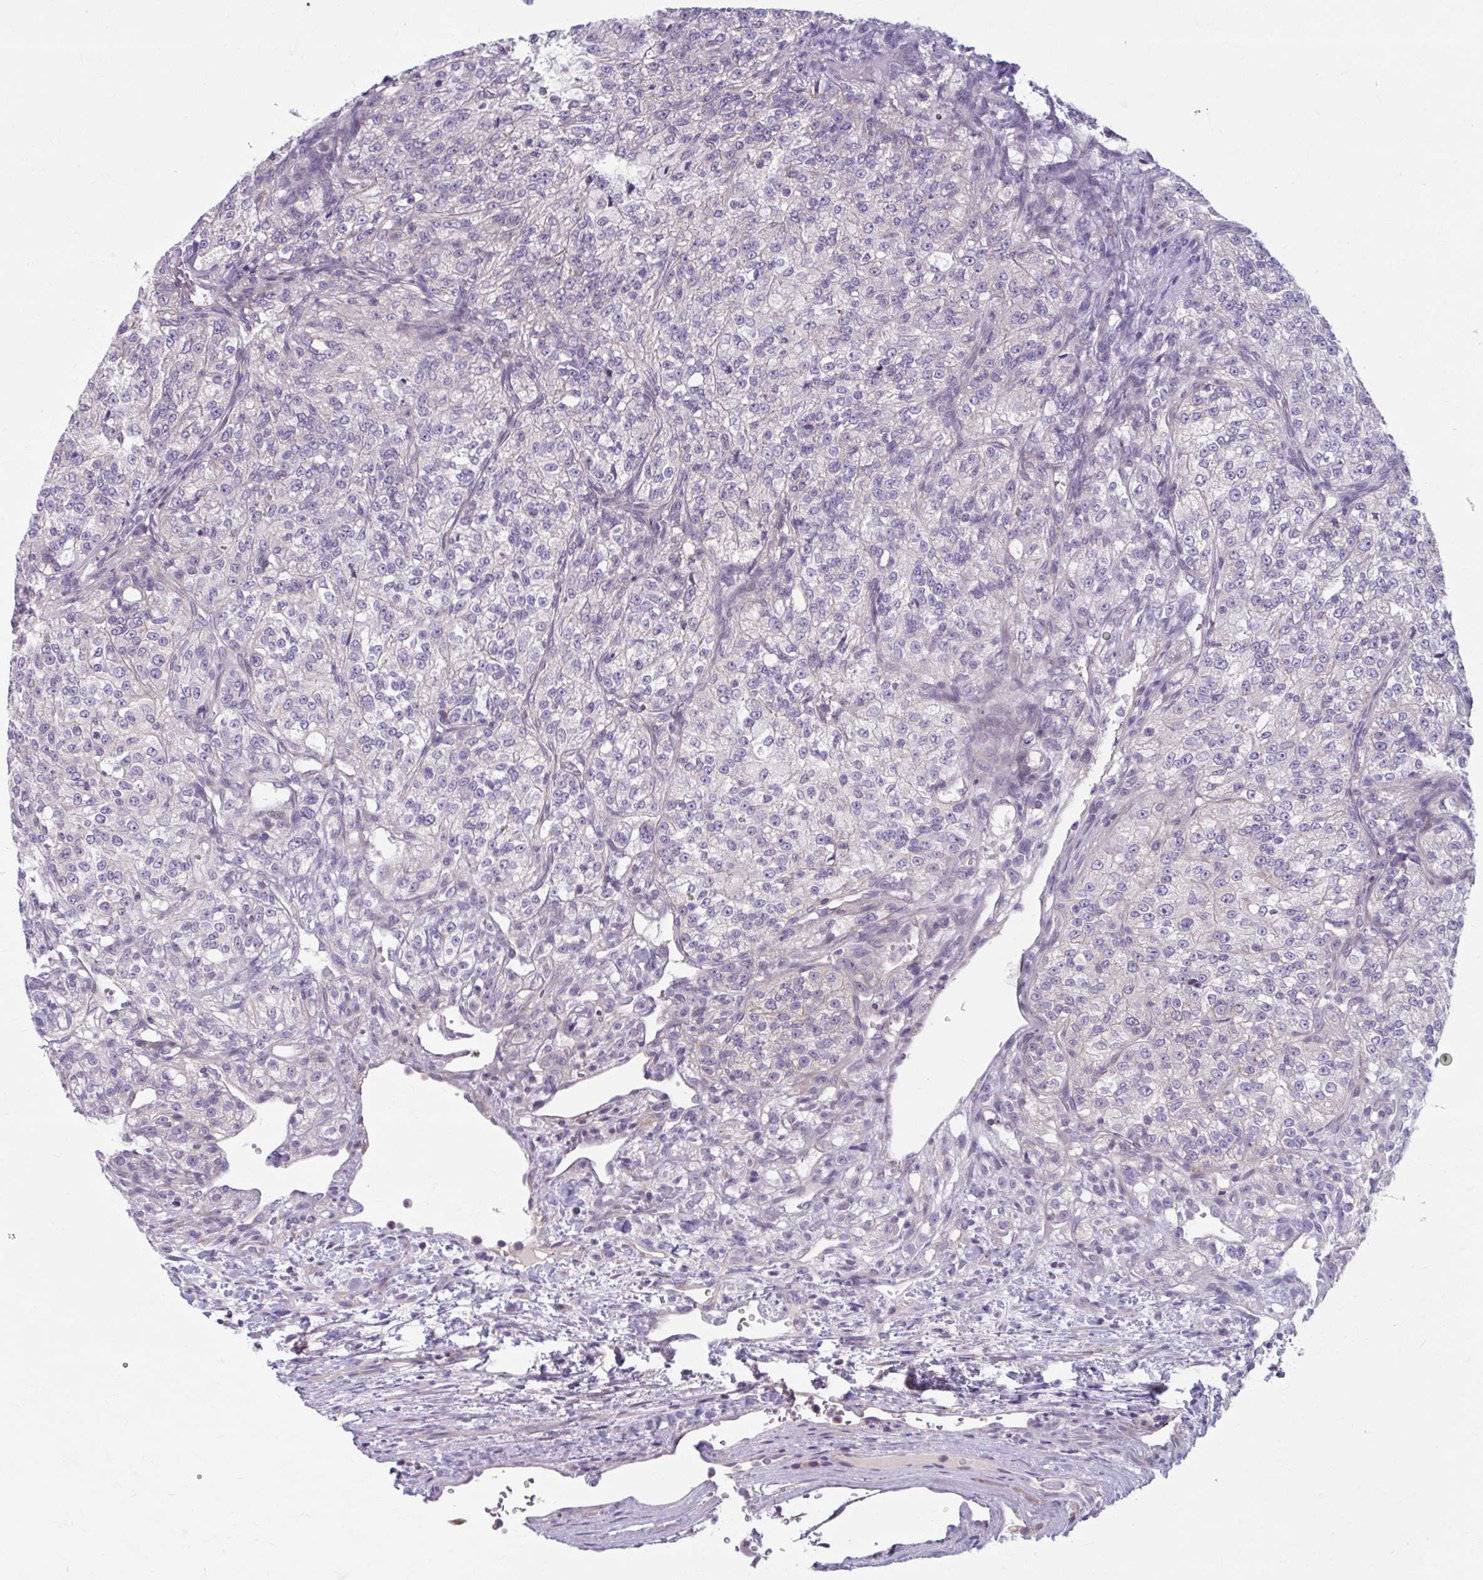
{"staining": {"intensity": "negative", "quantity": "none", "location": "none"}, "tissue": "renal cancer", "cell_type": "Tumor cells", "image_type": "cancer", "snomed": [{"axis": "morphology", "description": "Adenocarcinoma, NOS"}, {"axis": "topography", "description": "Kidney"}], "caption": "IHC of renal cancer displays no positivity in tumor cells. (DAB immunohistochemistry (IHC) with hematoxylin counter stain).", "gene": "CHST3", "patient": {"sex": "female", "age": 63}}